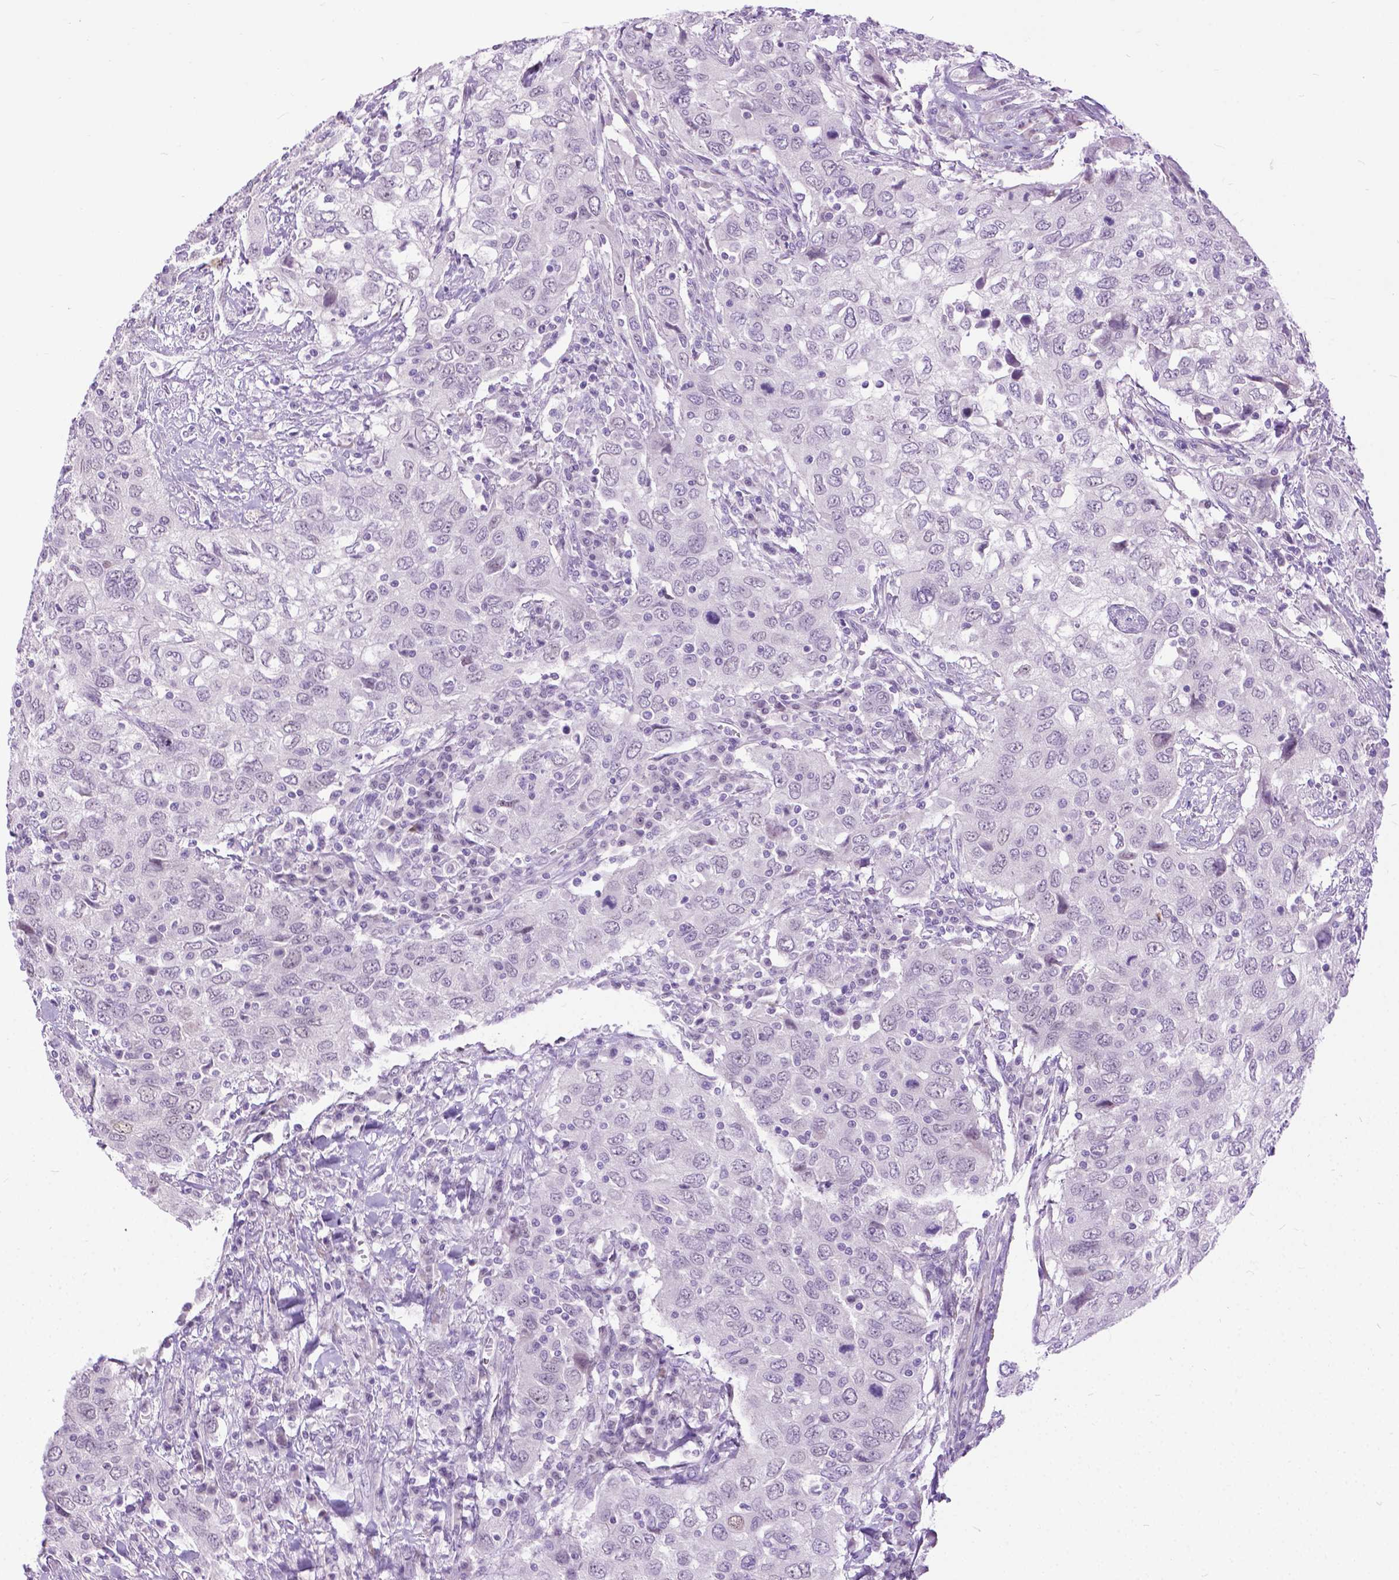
{"staining": {"intensity": "negative", "quantity": "none", "location": "none"}, "tissue": "urothelial cancer", "cell_type": "Tumor cells", "image_type": "cancer", "snomed": [{"axis": "morphology", "description": "Urothelial carcinoma, High grade"}, {"axis": "topography", "description": "Urinary bladder"}], "caption": "High power microscopy photomicrograph of an IHC photomicrograph of urothelial cancer, revealing no significant staining in tumor cells.", "gene": "APCDD1L", "patient": {"sex": "male", "age": 76}}